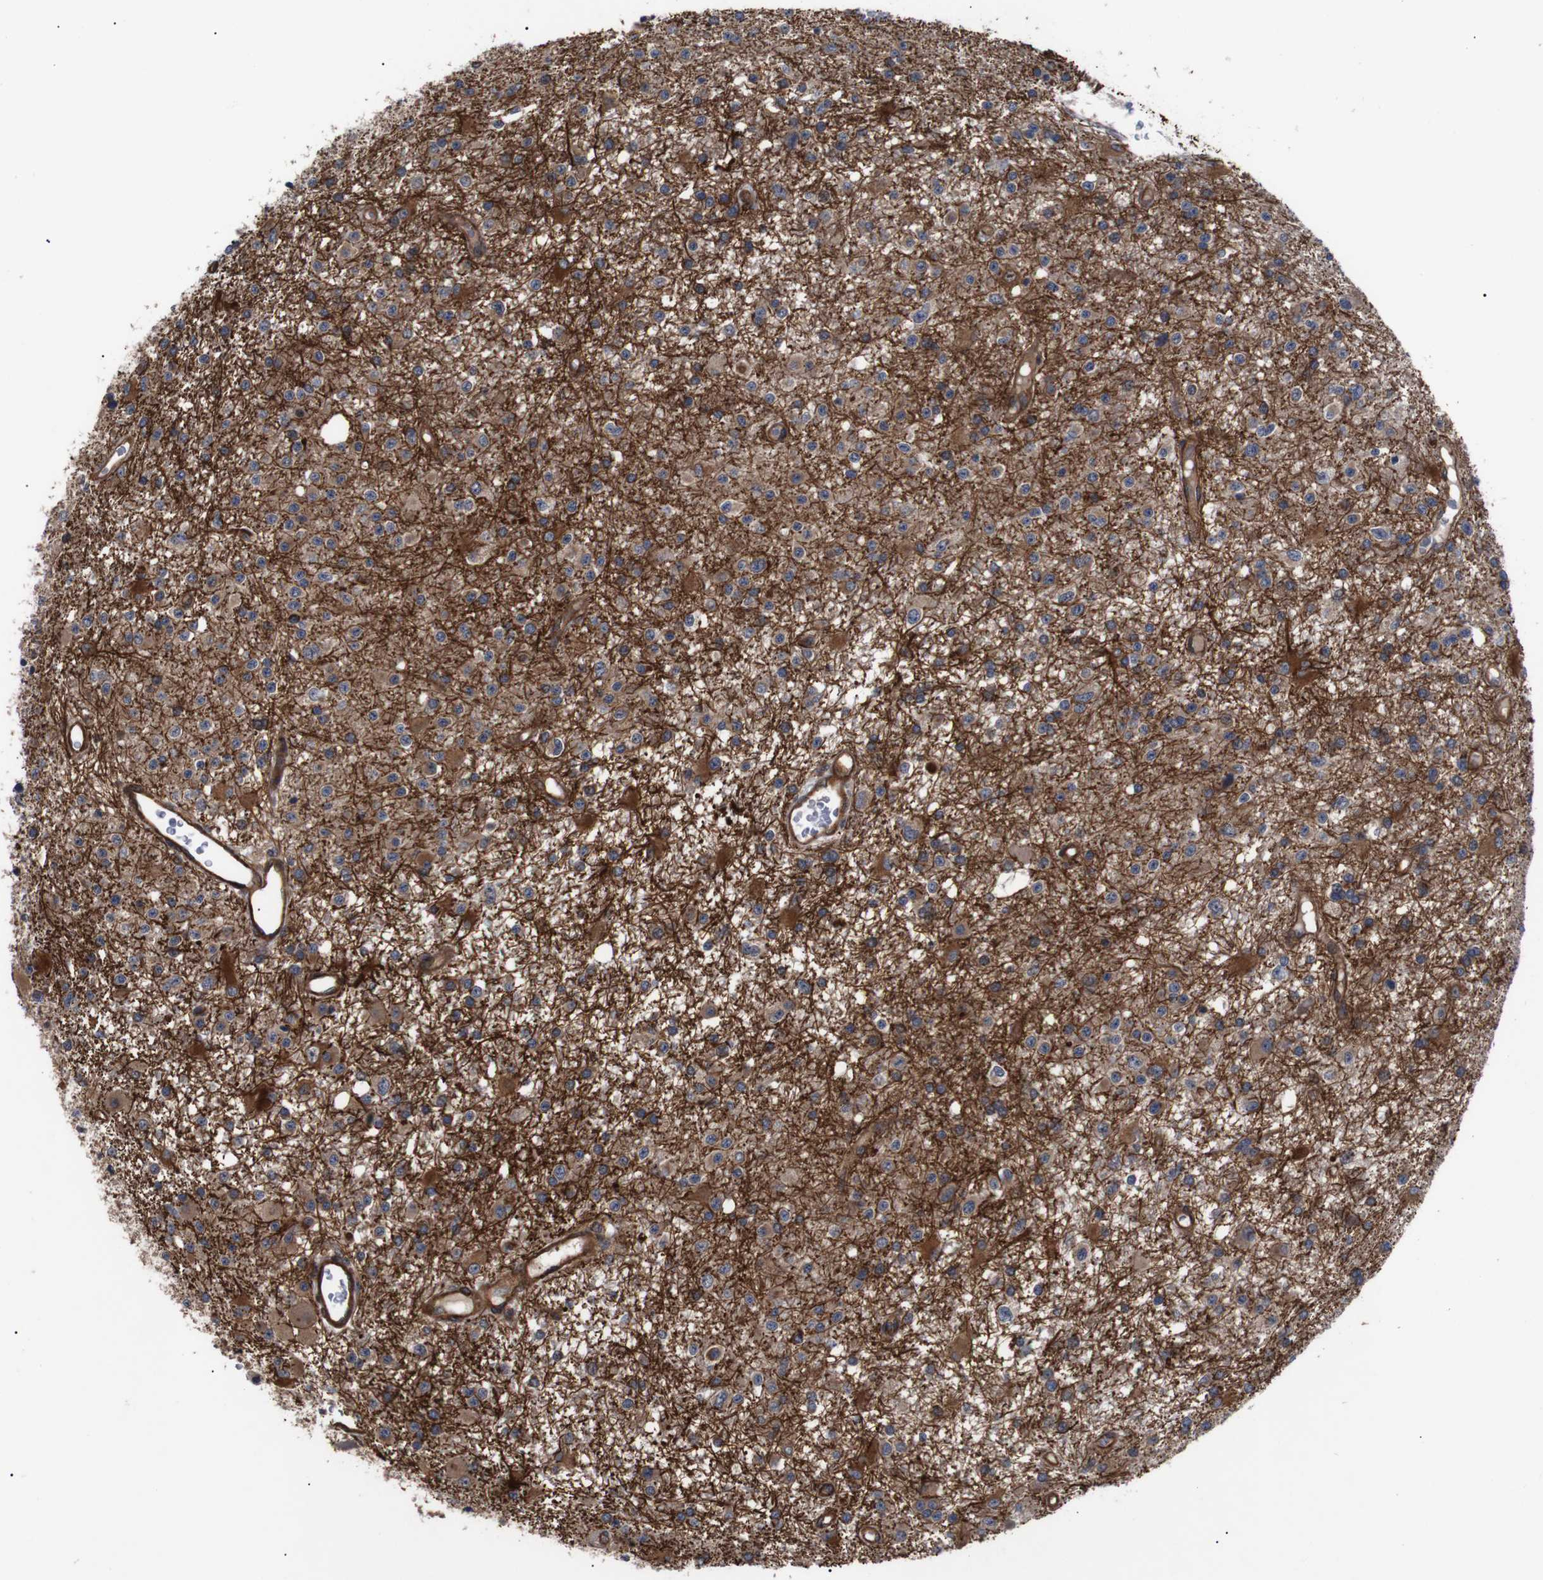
{"staining": {"intensity": "strong", "quantity": ">75%", "location": "cytoplasmic/membranous"}, "tissue": "glioma", "cell_type": "Tumor cells", "image_type": "cancer", "snomed": [{"axis": "morphology", "description": "Glioma, malignant, Low grade"}, {"axis": "topography", "description": "Brain"}], "caption": "A brown stain labels strong cytoplasmic/membranous expression of a protein in human glioma tumor cells. (IHC, brightfield microscopy, high magnification).", "gene": "PAWR", "patient": {"sex": "male", "age": 58}}